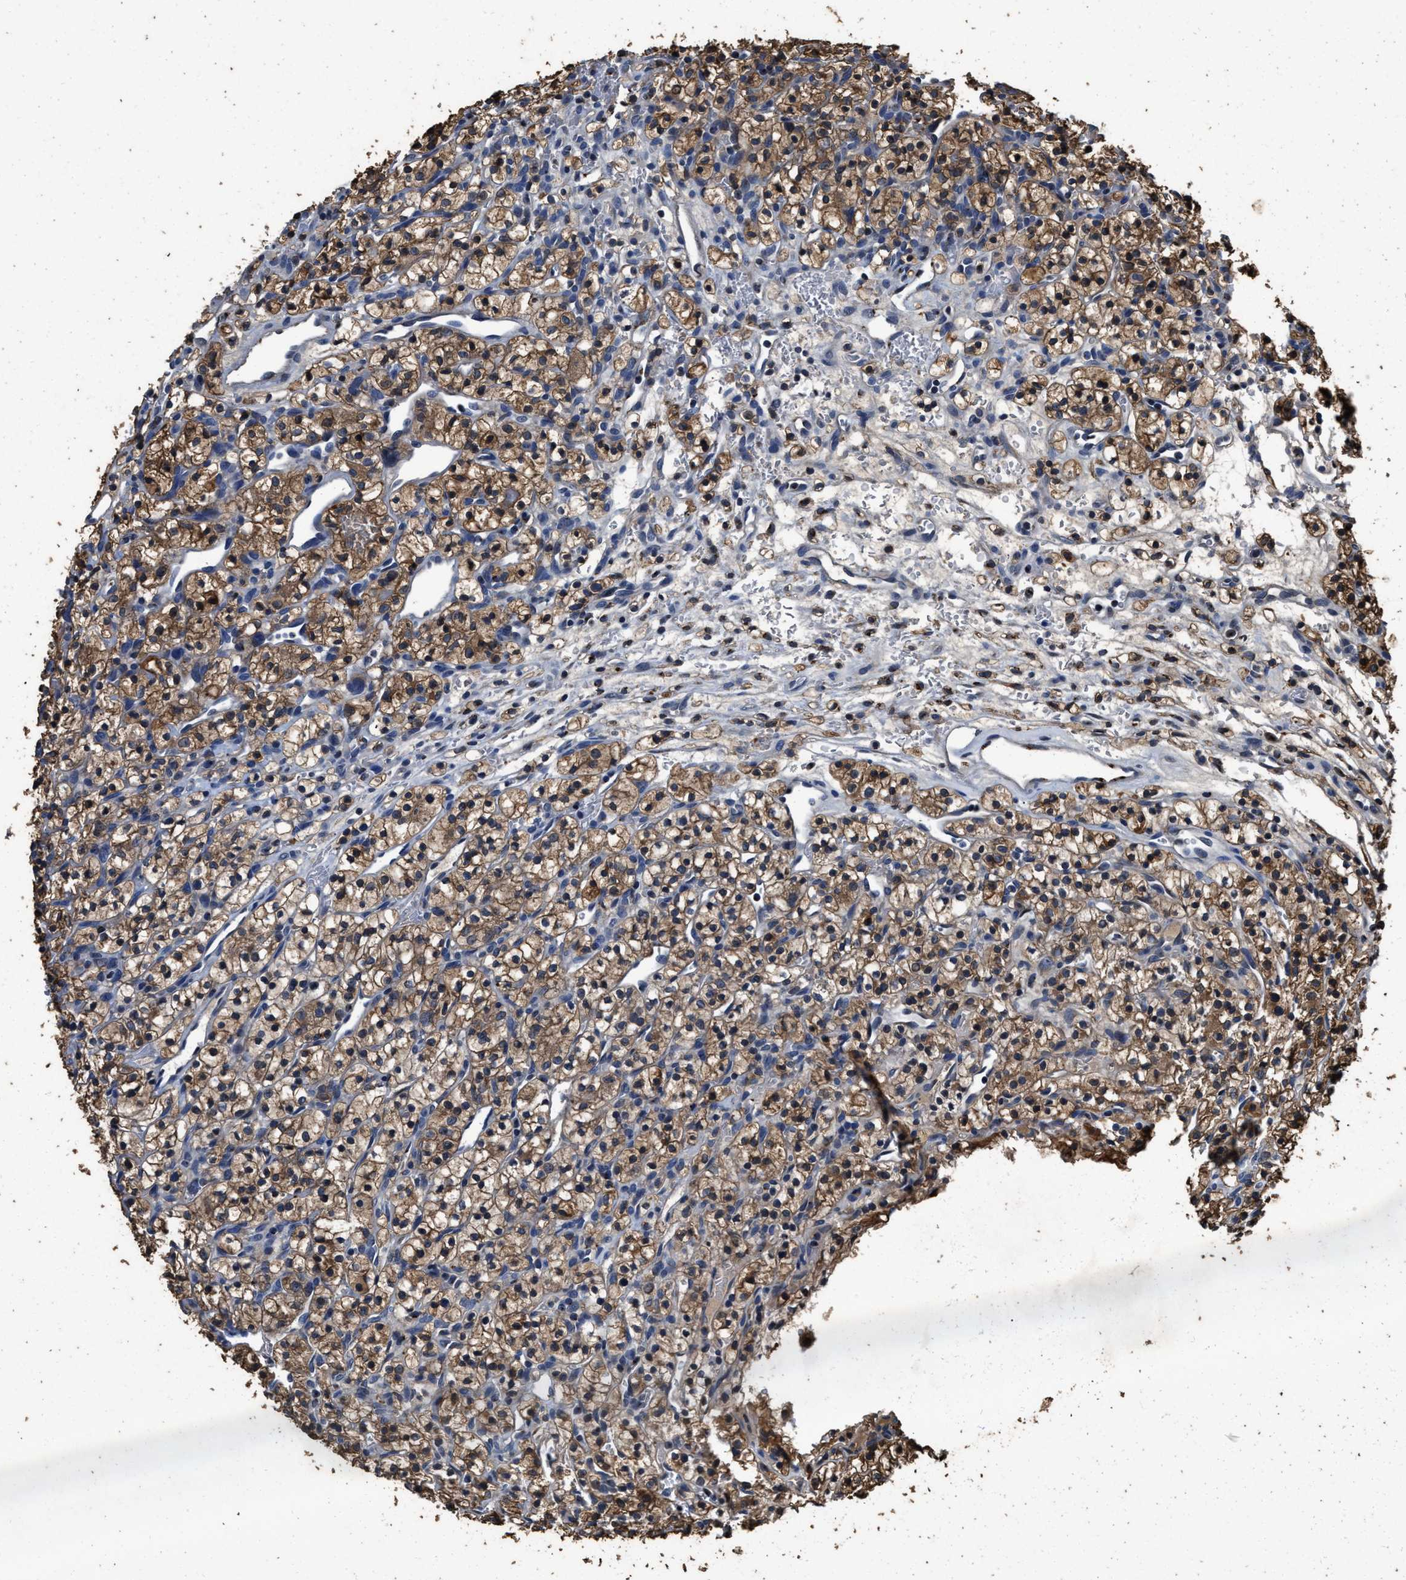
{"staining": {"intensity": "moderate", "quantity": ">75%", "location": "cytoplasmic/membranous"}, "tissue": "renal cancer", "cell_type": "Tumor cells", "image_type": "cancer", "snomed": [{"axis": "morphology", "description": "Adenocarcinoma, NOS"}, {"axis": "topography", "description": "Kidney"}], "caption": "Immunohistochemical staining of human renal cancer reveals medium levels of moderate cytoplasmic/membranous staining in about >75% of tumor cells.", "gene": "TPST2", "patient": {"sex": "female", "age": 57}}